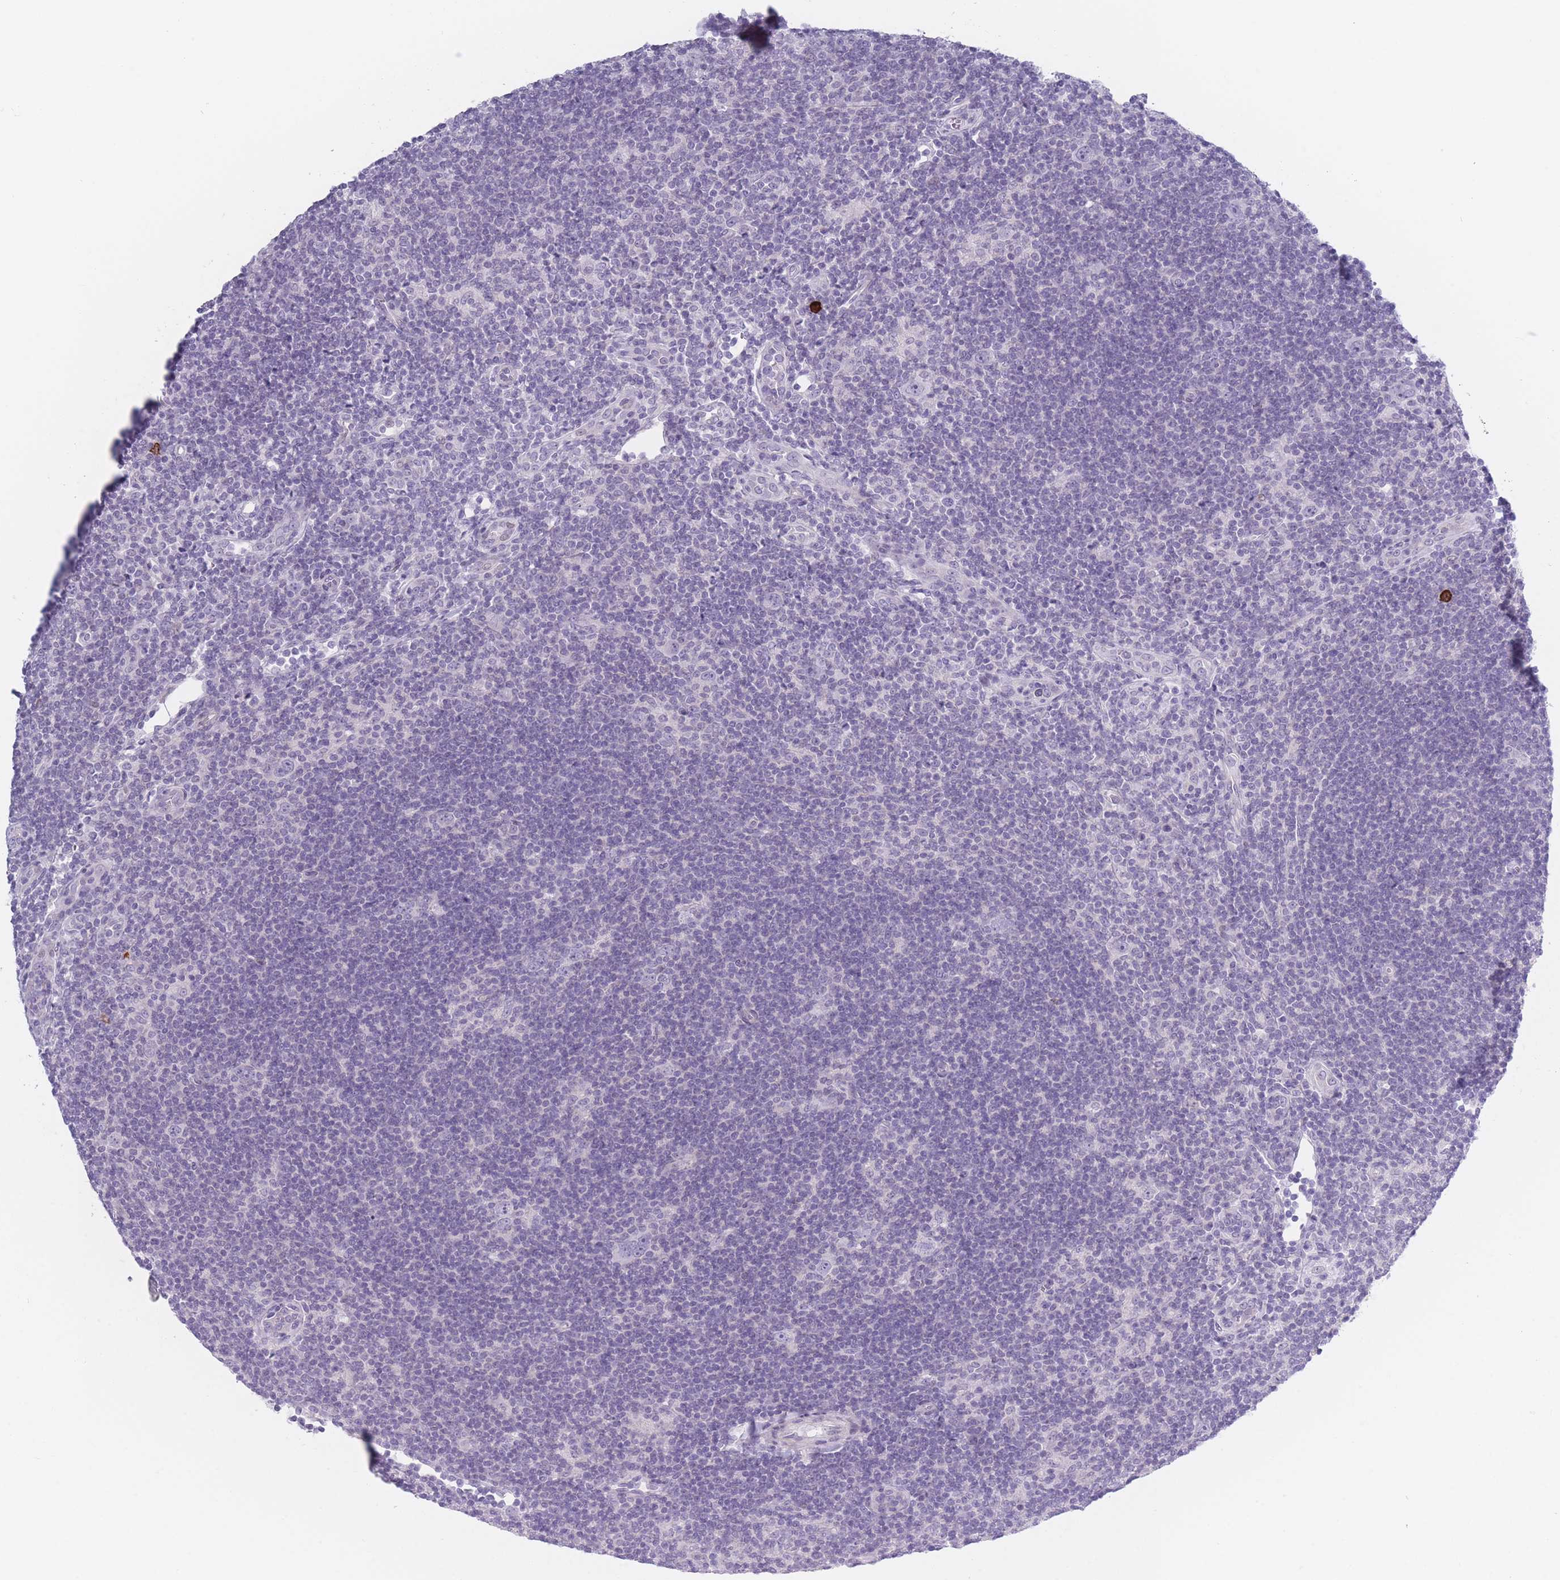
{"staining": {"intensity": "negative", "quantity": "none", "location": "none"}, "tissue": "lymphoma", "cell_type": "Tumor cells", "image_type": "cancer", "snomed": [{"axis": "morphology", "description": "Hodgkin's disease, NOS"}, {"axis": "topography", "description": "Lymph node"}], "caption": "Human lymphoma stained for a protein using immunohistochemistry displays no staining in tumor cells.", "gene": "PLEKHG2", "patient": {"sex": "female", "age": 57}}